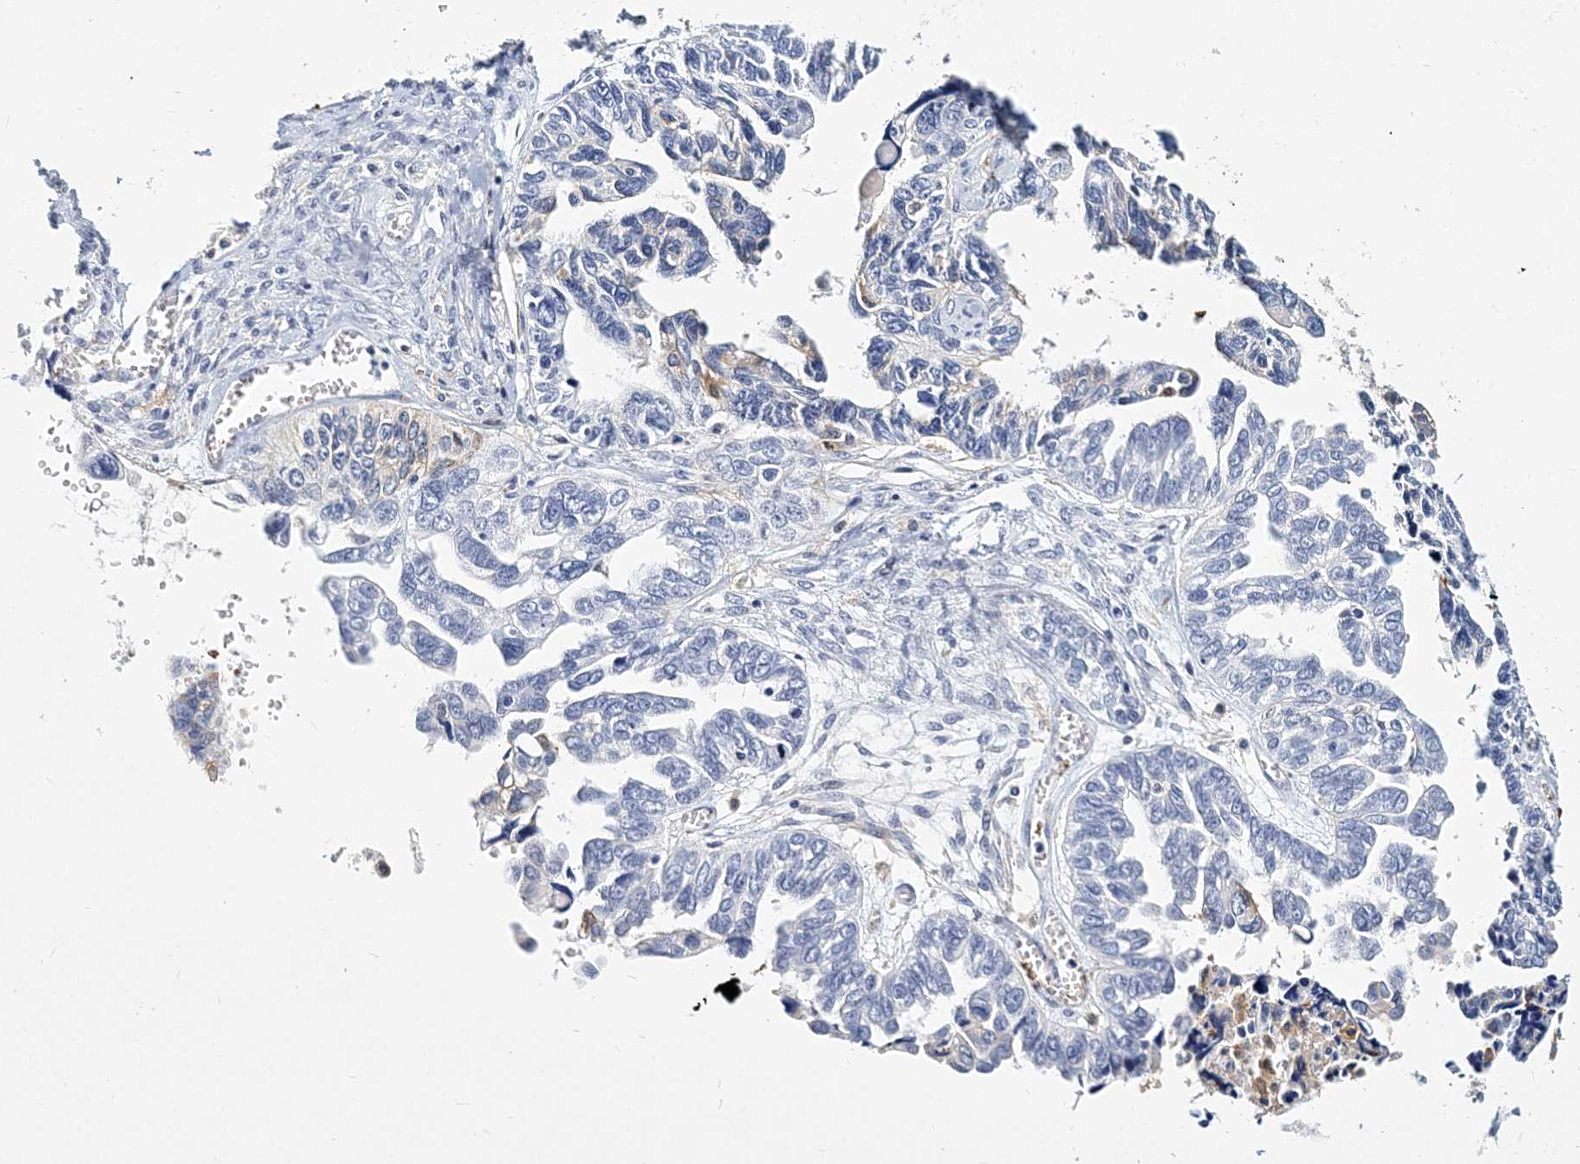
{"staining": {"intensity": "moderate", "quantity": "<25%", "location": "cytoplasmic/membranous"}, "tissue": "ovarian cancer", "cell_type": "Tumor cells", "image_type": "cancer", "snomed": [{"axis": "morphology", "description": "Cystadenocarcinoma, serous, NOS"}, {"axis": "topography", "description": "Ovary"}], "caption": "Moderate cytoplasmic/membranous protein positivity is identified in about <25% of tumor cells in ovarian cancer (serous cystadenocarcinoma).", "gene": "ITGA2B", "patient": {"sex": "female", "age": 79}}